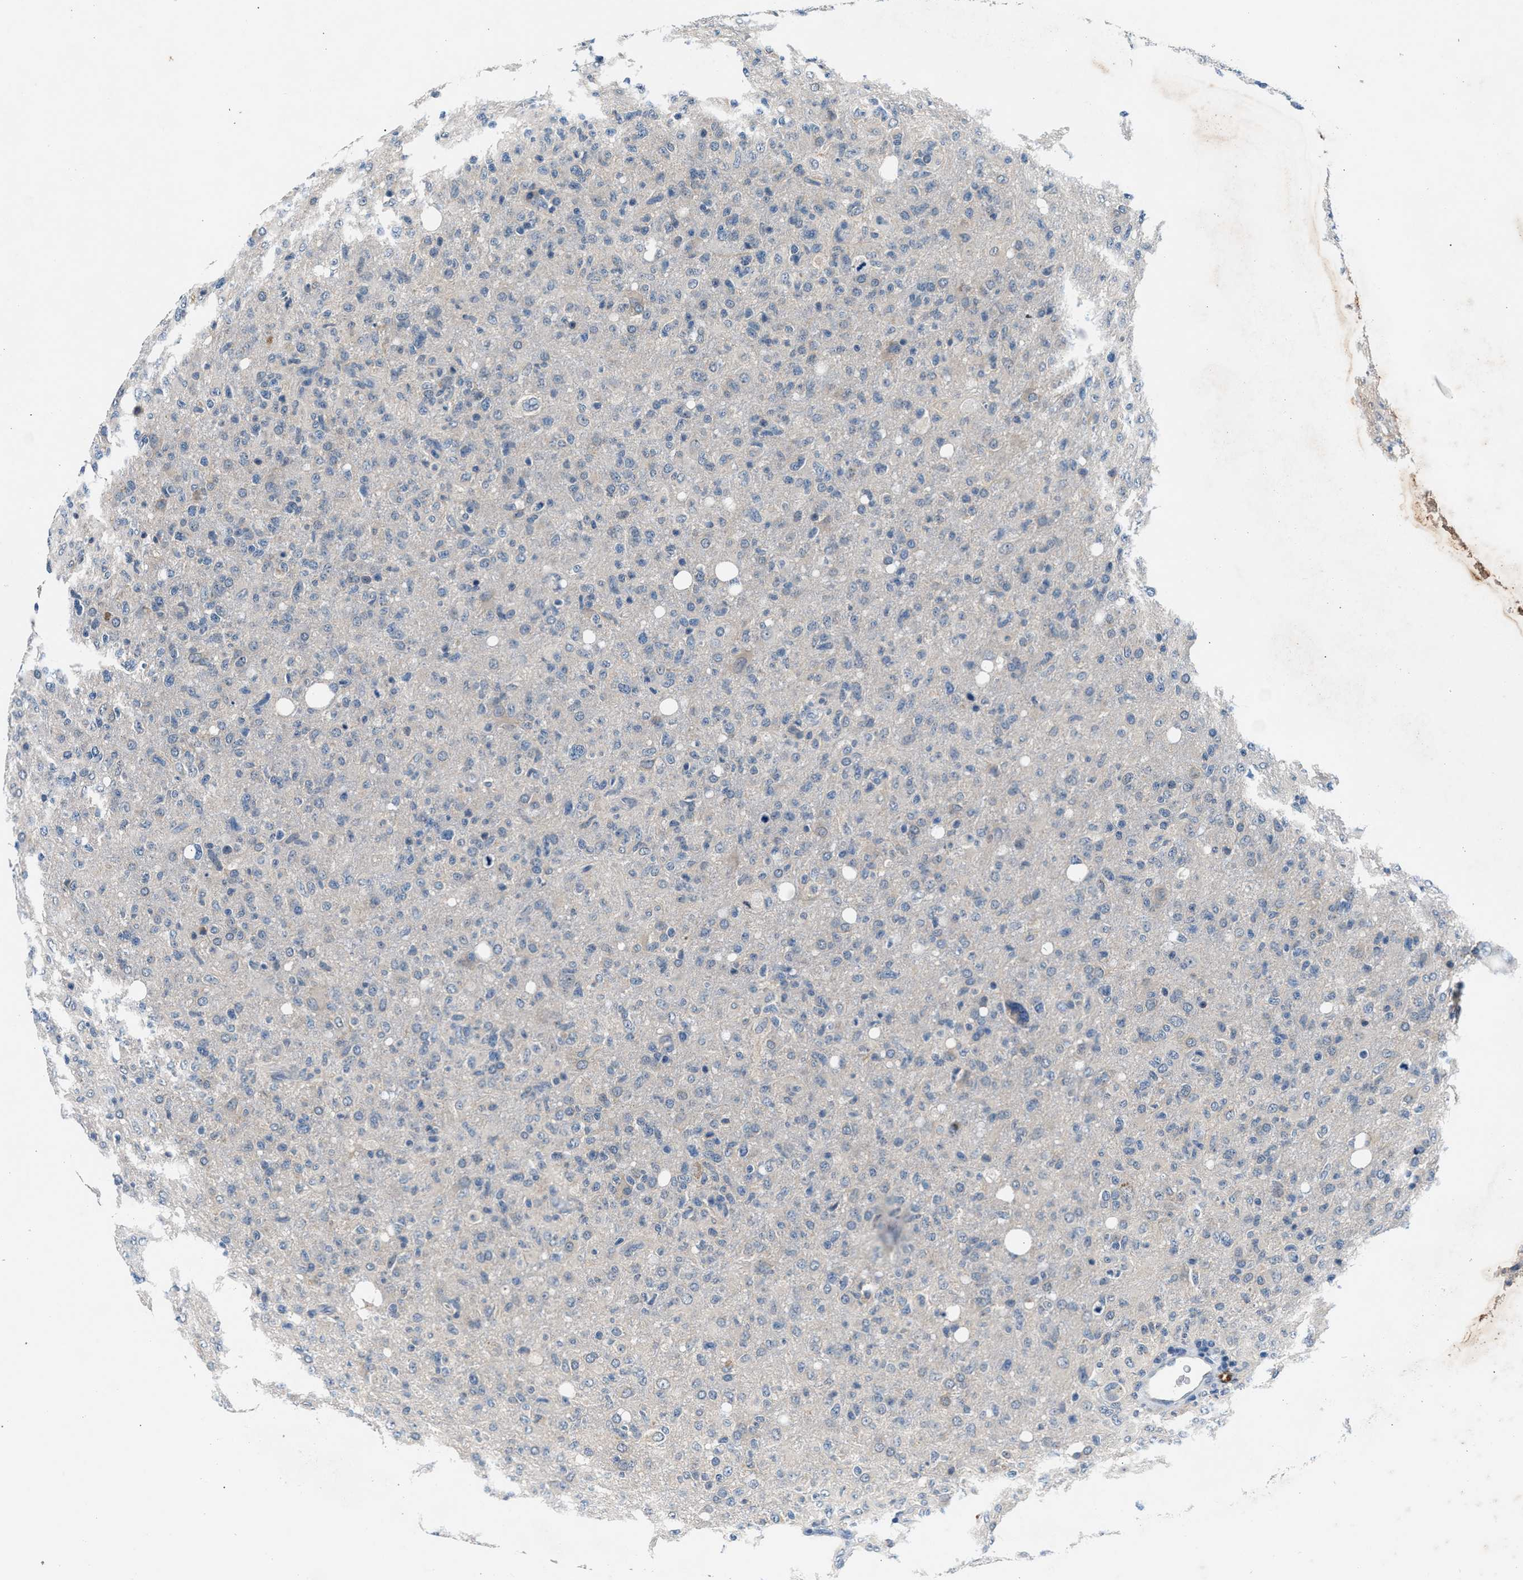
{"staining": {"intensity": "negative", "quantity": "none", "location": "none"}, "tissue": "glioma", "cell_type": "Tumor cells", "image_type": "cancer", "snomed": [{"axis": "morphology", "description": "Glioma, malignant, High grade"}, {"axis": "topography", "description": "Brain"}], "caption": "High-grade glioma (malignant) was stained to show a protein in brown. There is no significant staining in tumor cells. (Stains: DAB immunohistochemistry with hematoxylin counter stain, Microscopy: brightfield microscopy at high magnification).", "gene": "DENND6B", "patient": {"sex": "female", "age": 57}}